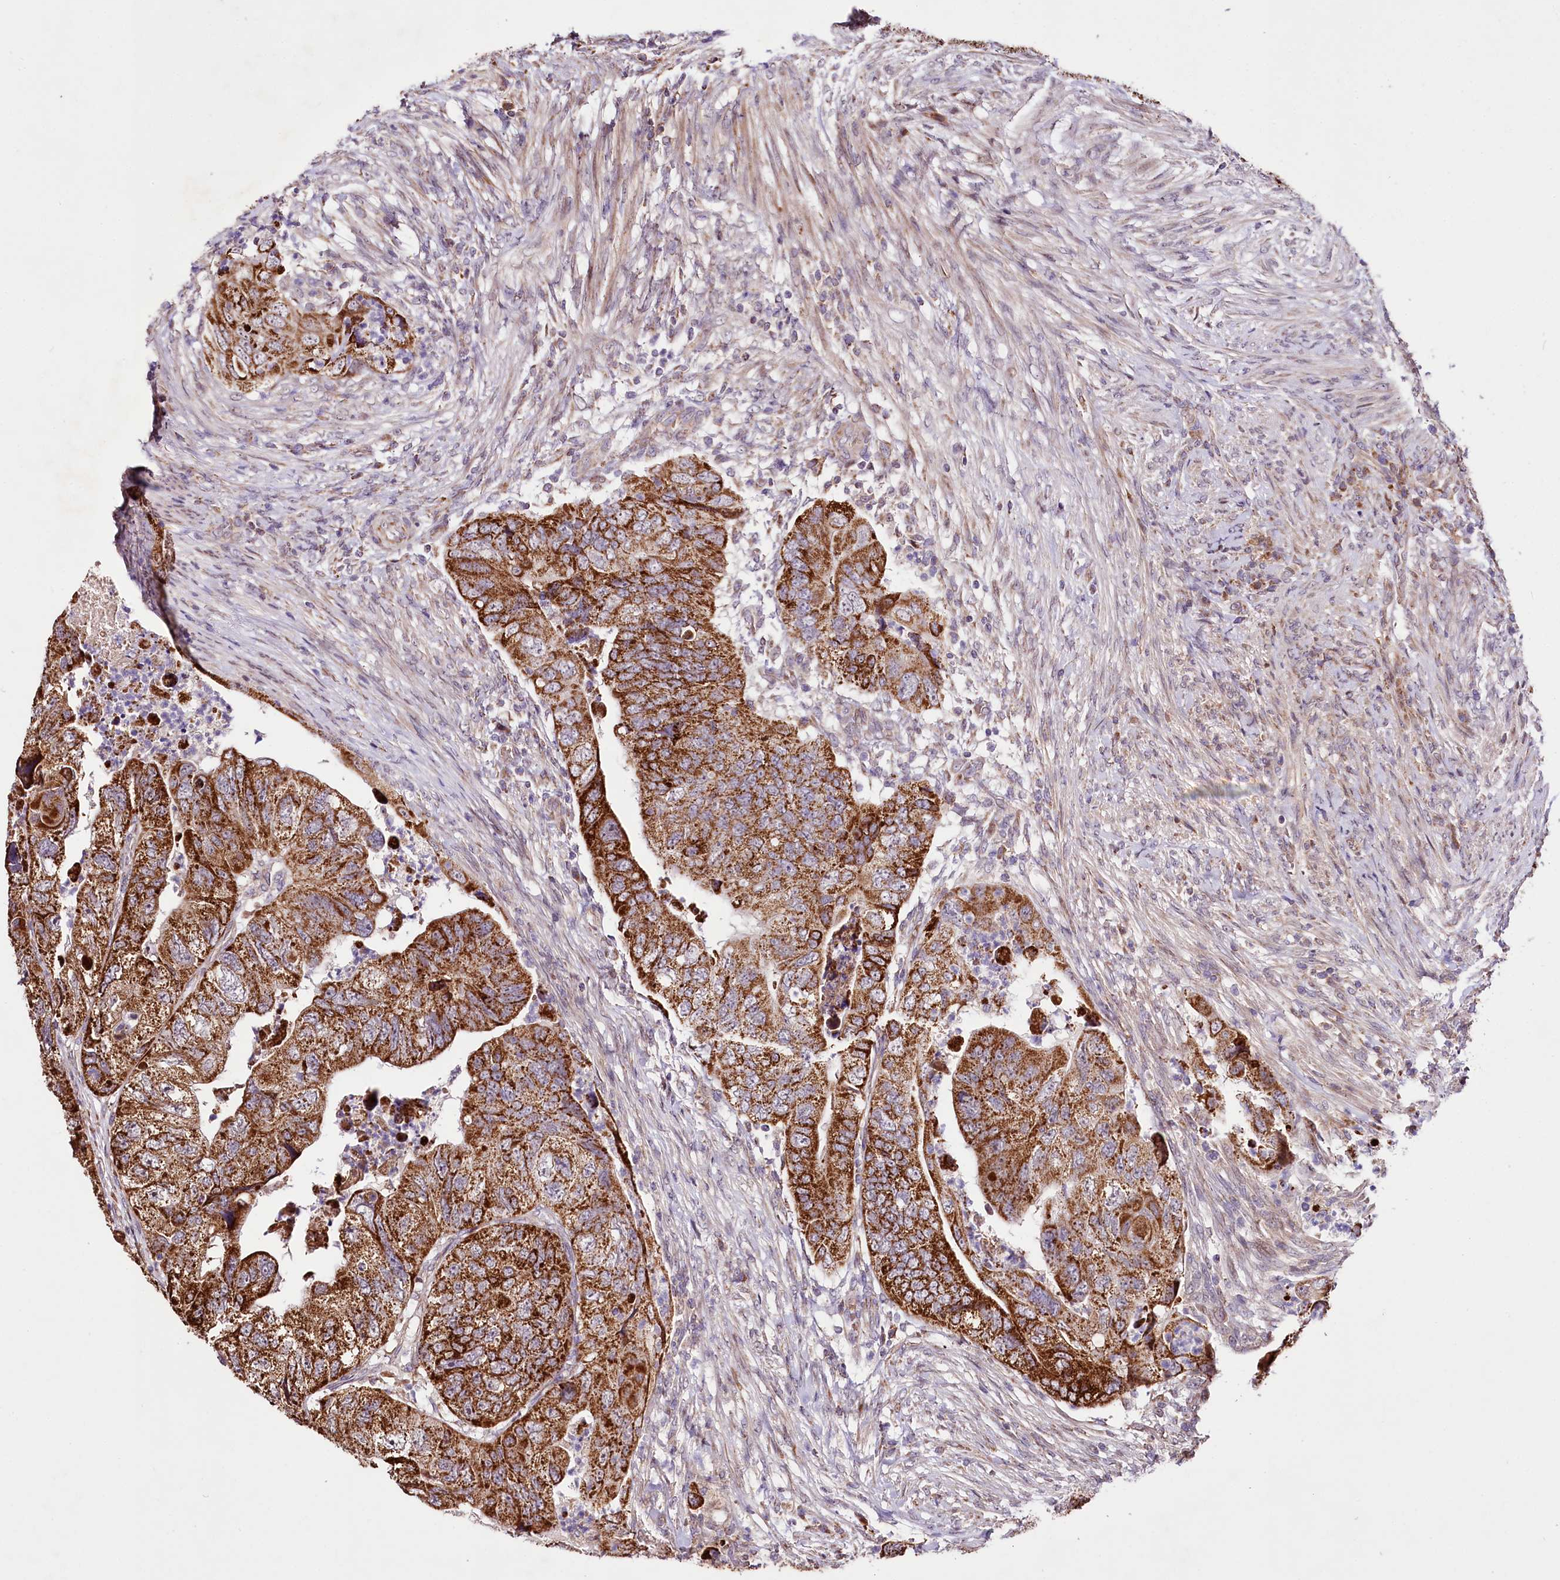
{"staining": {"intensity": "strong", "quantity": ">75%", "location": "cytoplasmic/membranous"}, "tissue": "colorectal cancer", "cell_type": "Tumor cells", "image_type": "cancer", "snomed": [{"axis": "morphology", "description": "Adenocarcinoma, NOS"}, {"axis": "topography", "description": "Rectum"}], "caption": "Immunohistochemical staining of human colorectal cancer (adenocarcinoma) reveals high levels of strong cytoplasmic/membranous expression in approximately >75% of tumor cells.", "gene": "ST7", "patient": {"sex": "male", "age": 63}}